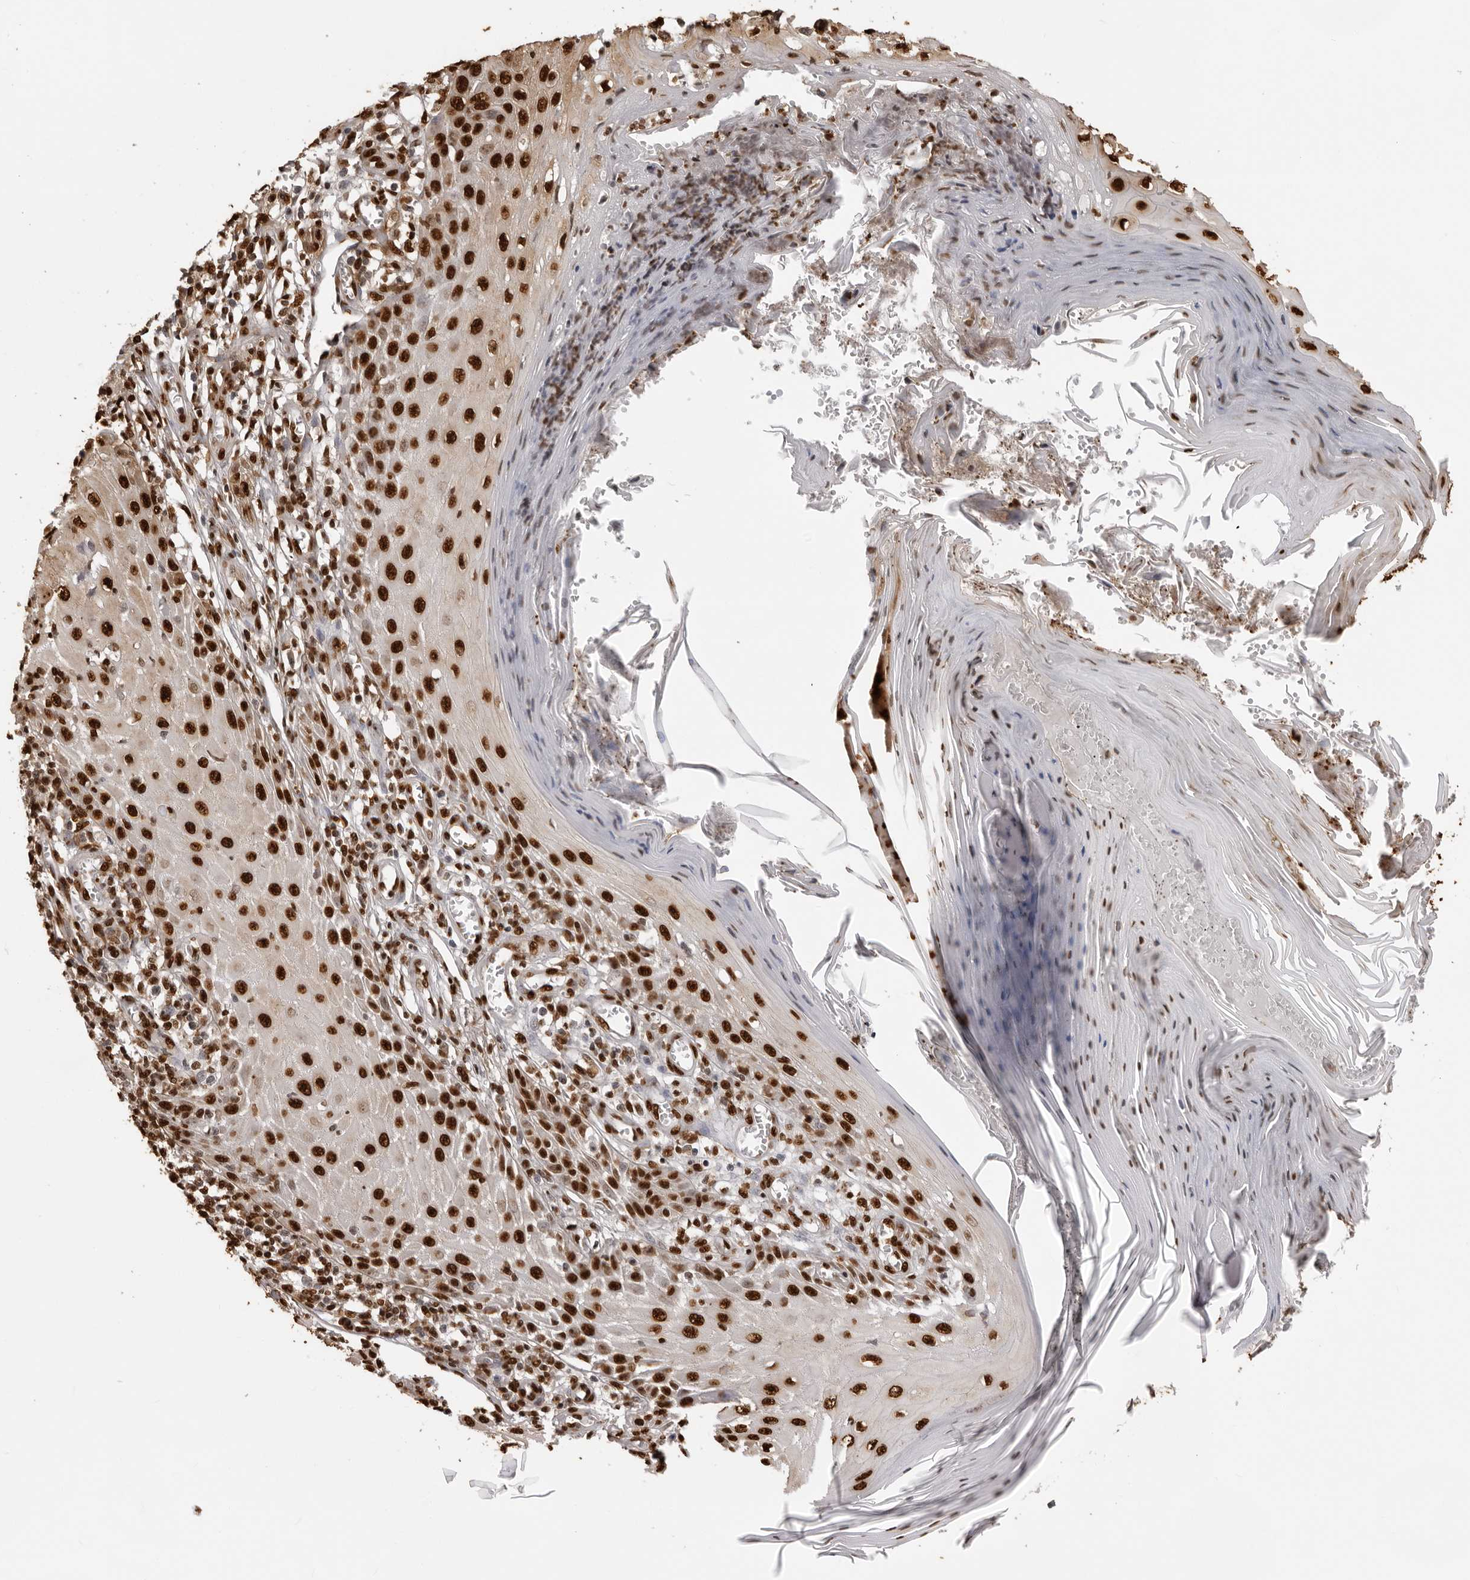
{"staining": {"intensity": "strong", "quantity": ">75%", "location": "nuclear"}, "tissue": "skin cancer", "cell_type": "Tumor cells", "image_type": "cancer", "snomed": [{"axis": "morphology", "description": "Squamous cell carcinoma, NOS"}, {"axis": "topography", "description": "Skin"}], "caption": "A brown stain shows strong nuclear positivity of a protein in human skin cancer tumor cells. (DAB (3,3'-diaminobenzidine) IHC with brightfield microscopy, high magnification).", "gene": "ZFP91", "patient": {"sex": "female", "age": 73}}